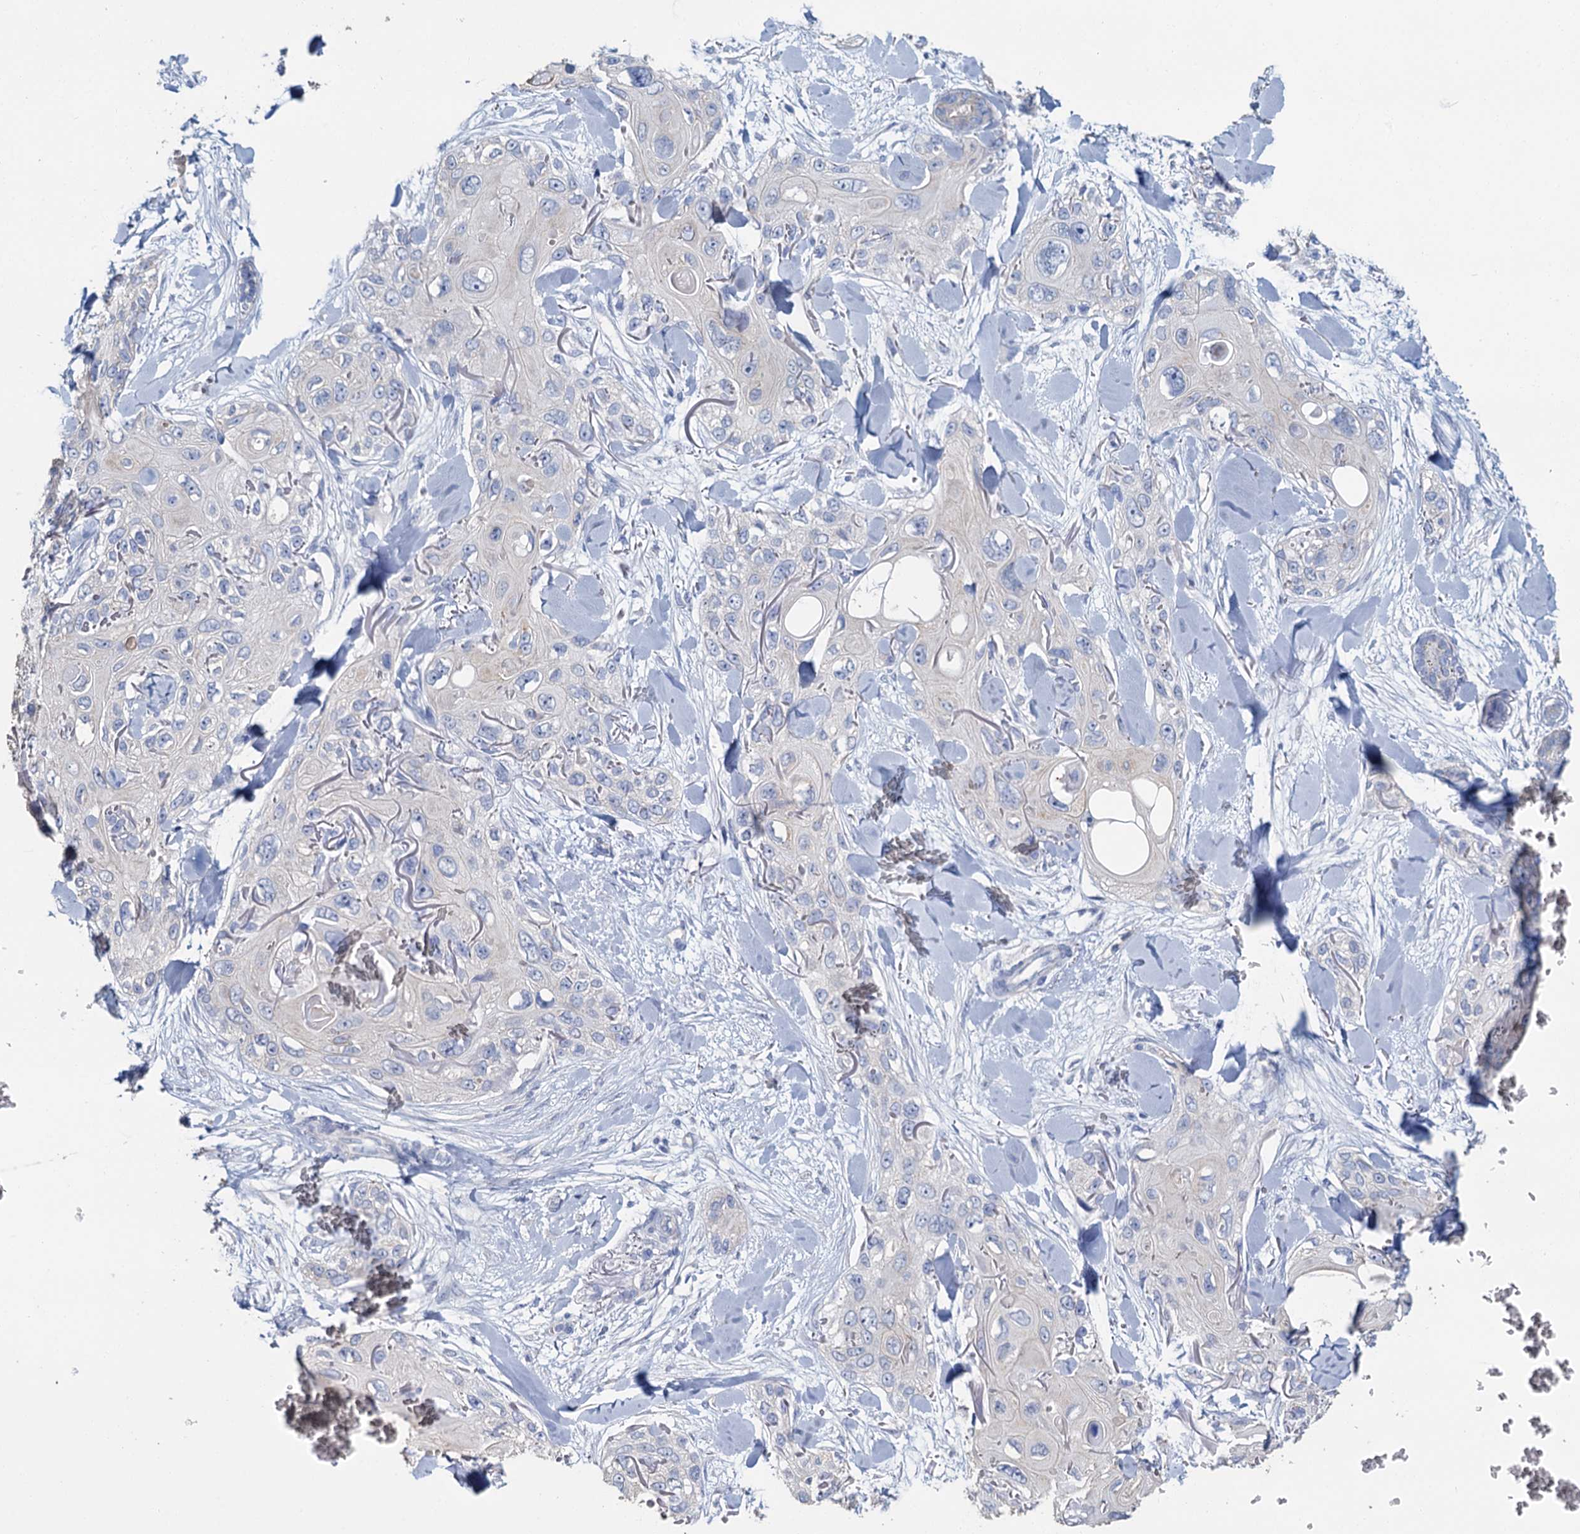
{"staining": {"intensity": "negative", "quantity": "none", "location": "none"}, "tissue": "skin cancer", "cell_type": "Tumor cells", "image_type": "cancer", "snomed": [{"axis": "morphology", "description": "Normal tissue, NOS"}, {"axis": "morphology", "description": "Squamous cell carcinoma, NOS"}, {"axis": "topography", "description": "Skin"}], "caption": "Immunohistochemistry photomicrograph of skin cancer (squamous cell carcinoma) stained for a protein (brown), which exhibits no staining in tumor cells.", "gene": "SNCB", "patient": {"sex": "male", "age": 72}}